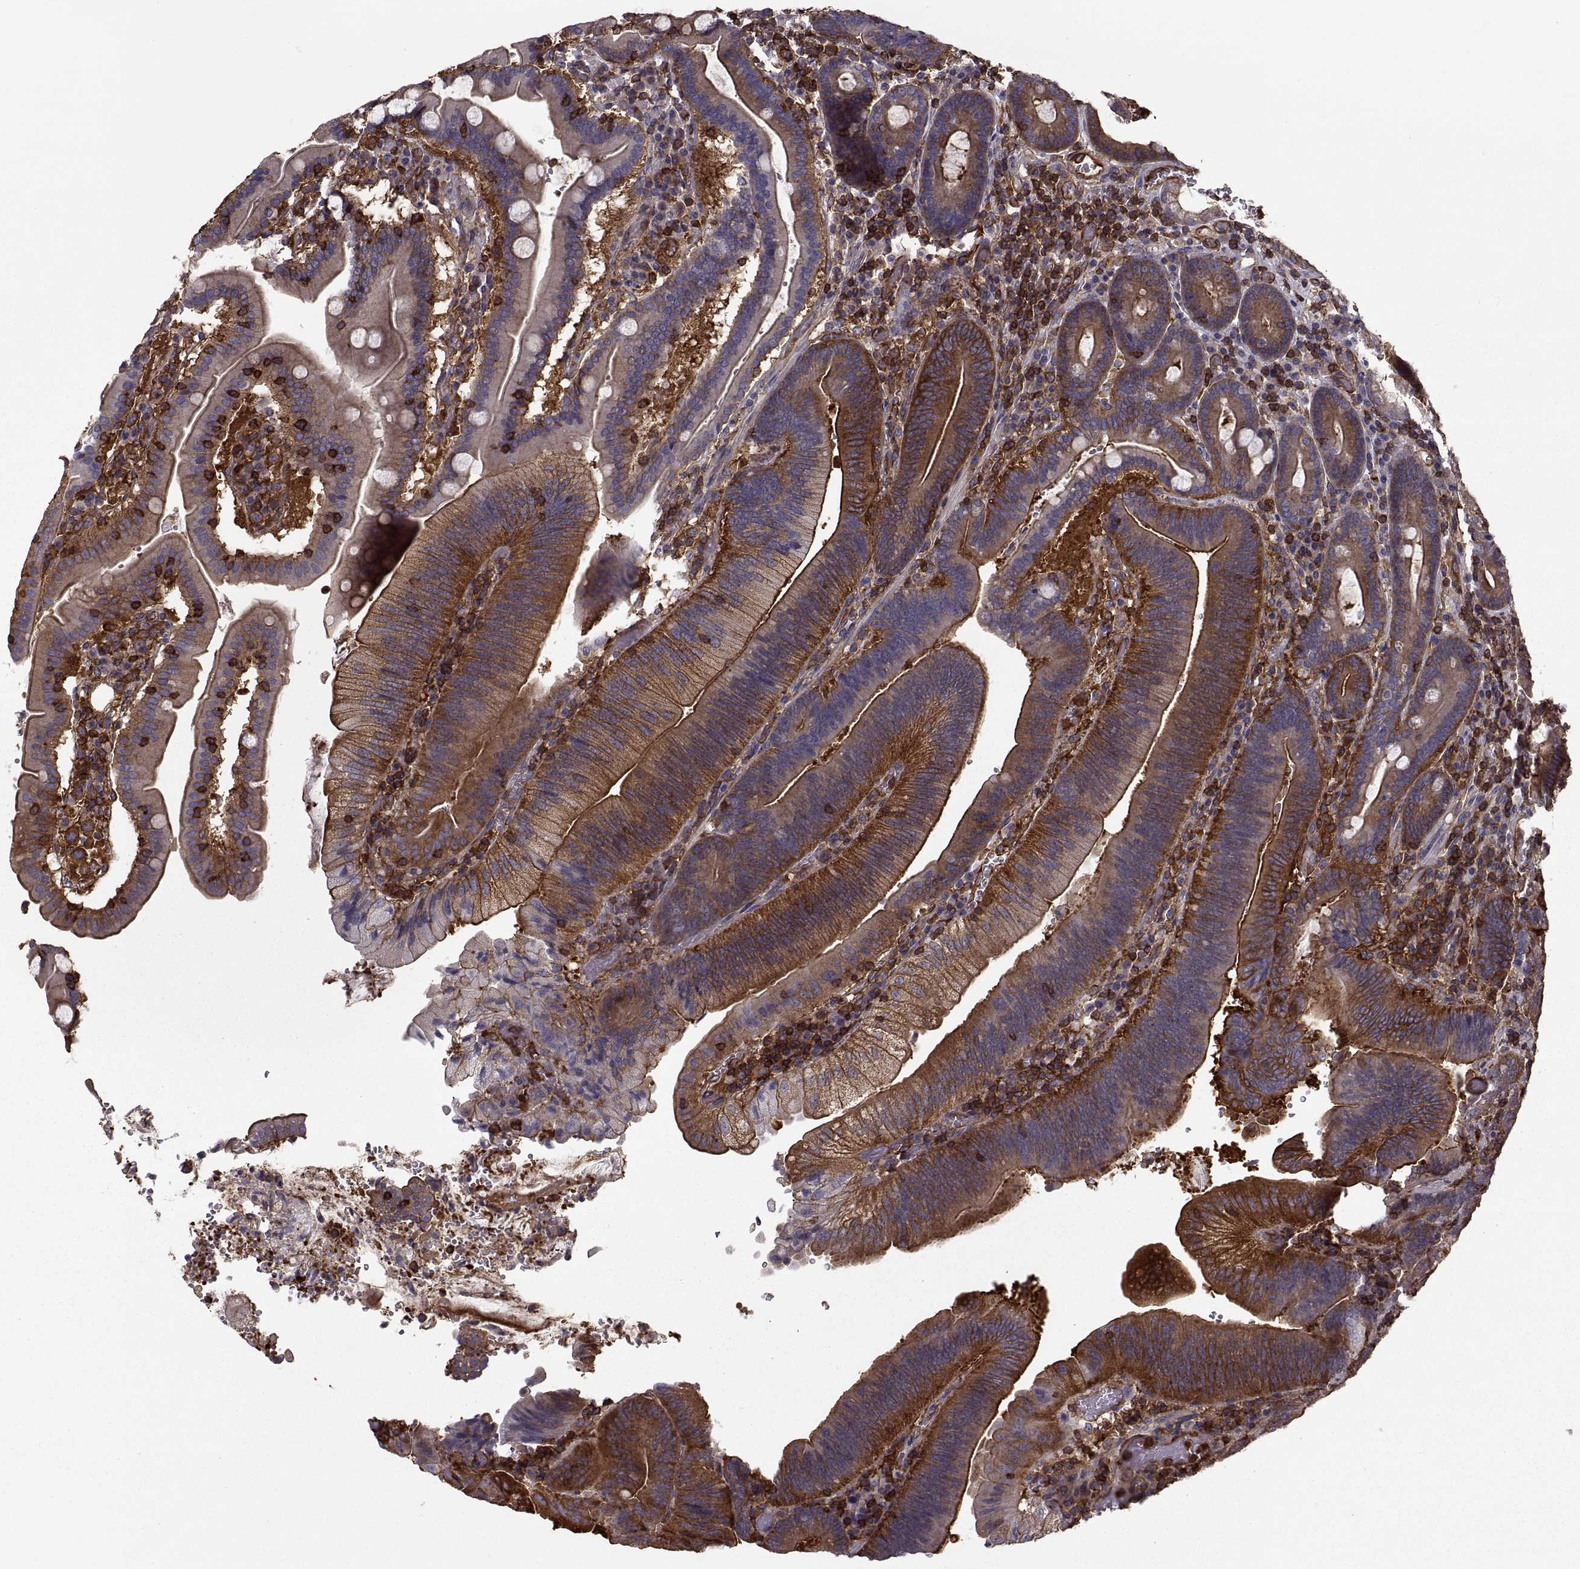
{"staining": {"intensity": "strong", "quantity": ">75%", "location": "cytoplasmic/membranous"}, "tissue": "duodenum", "cell_type": "Glandular cells", "image_type": "normal", "snomed": [{"axis": "morphology", "description": "Normal tissue, NOS"}, {"axis": "topography", "description": "Duodenum"}], "caption": "Protein analysis of benign duodenum exhibits strong cytoplasmic/membranous expression in approximately >75% of glandular cells.", "gene": "MYH9", "patient": {"sex": "female", "age": 62}}